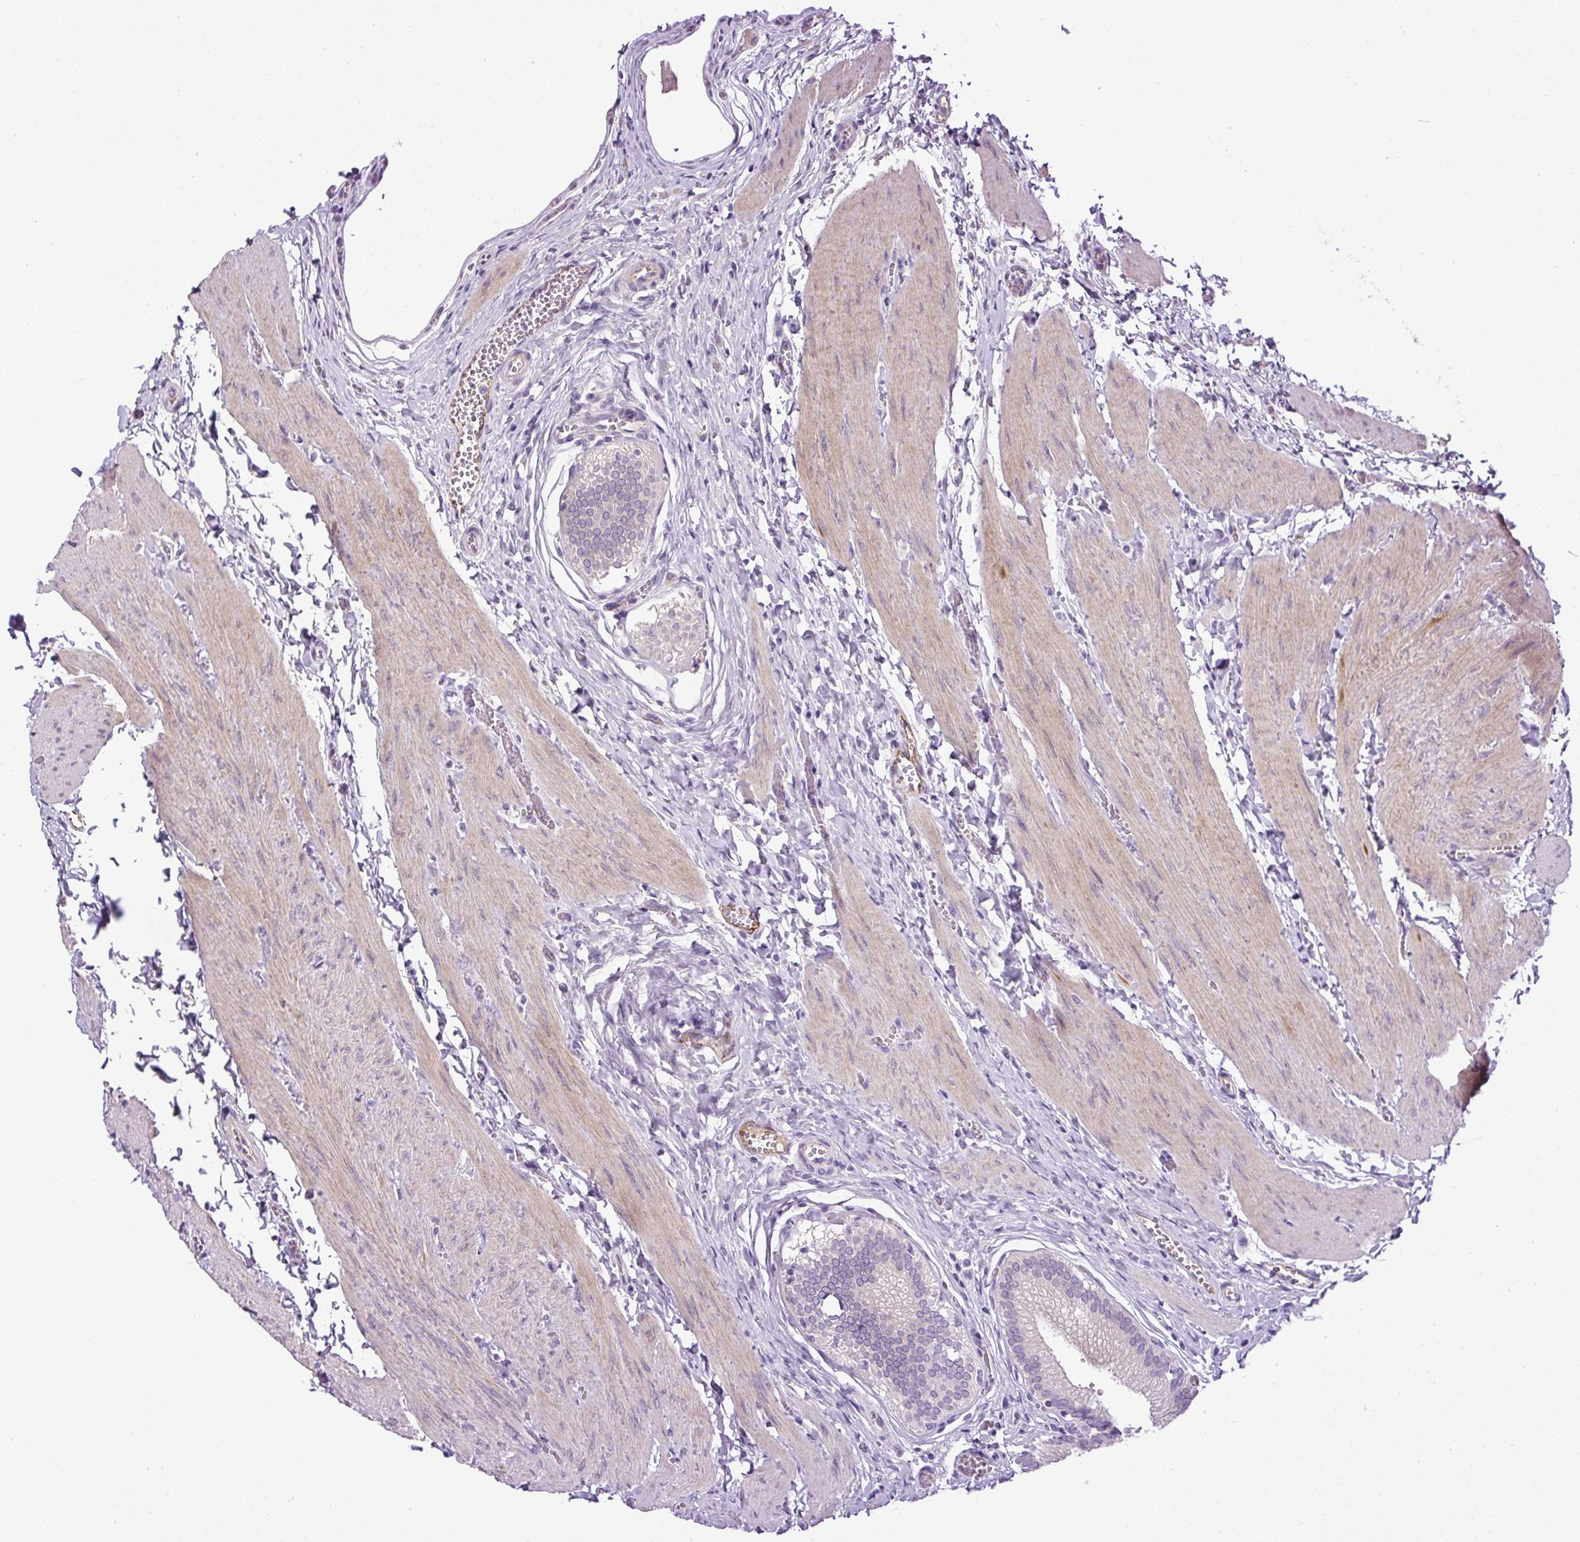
{"staining": {"intensity": "negative", "quantity": "none", "location": "none"}, "tissue": "gallbladder", "cell_type": "Glandular cells", "image_type": "normal", "snomed": [{"axis": "morphology", "description": "Normal tissue, NOS"}, {"axis": "topography", "description": "Gallbladder"}], "caption": "Protein analysis of benign gallbladder demonstrates no significant positivity in glandular cells.", "gene": "LEFTY1", "patient": {"sex": "male", "age": 17}}